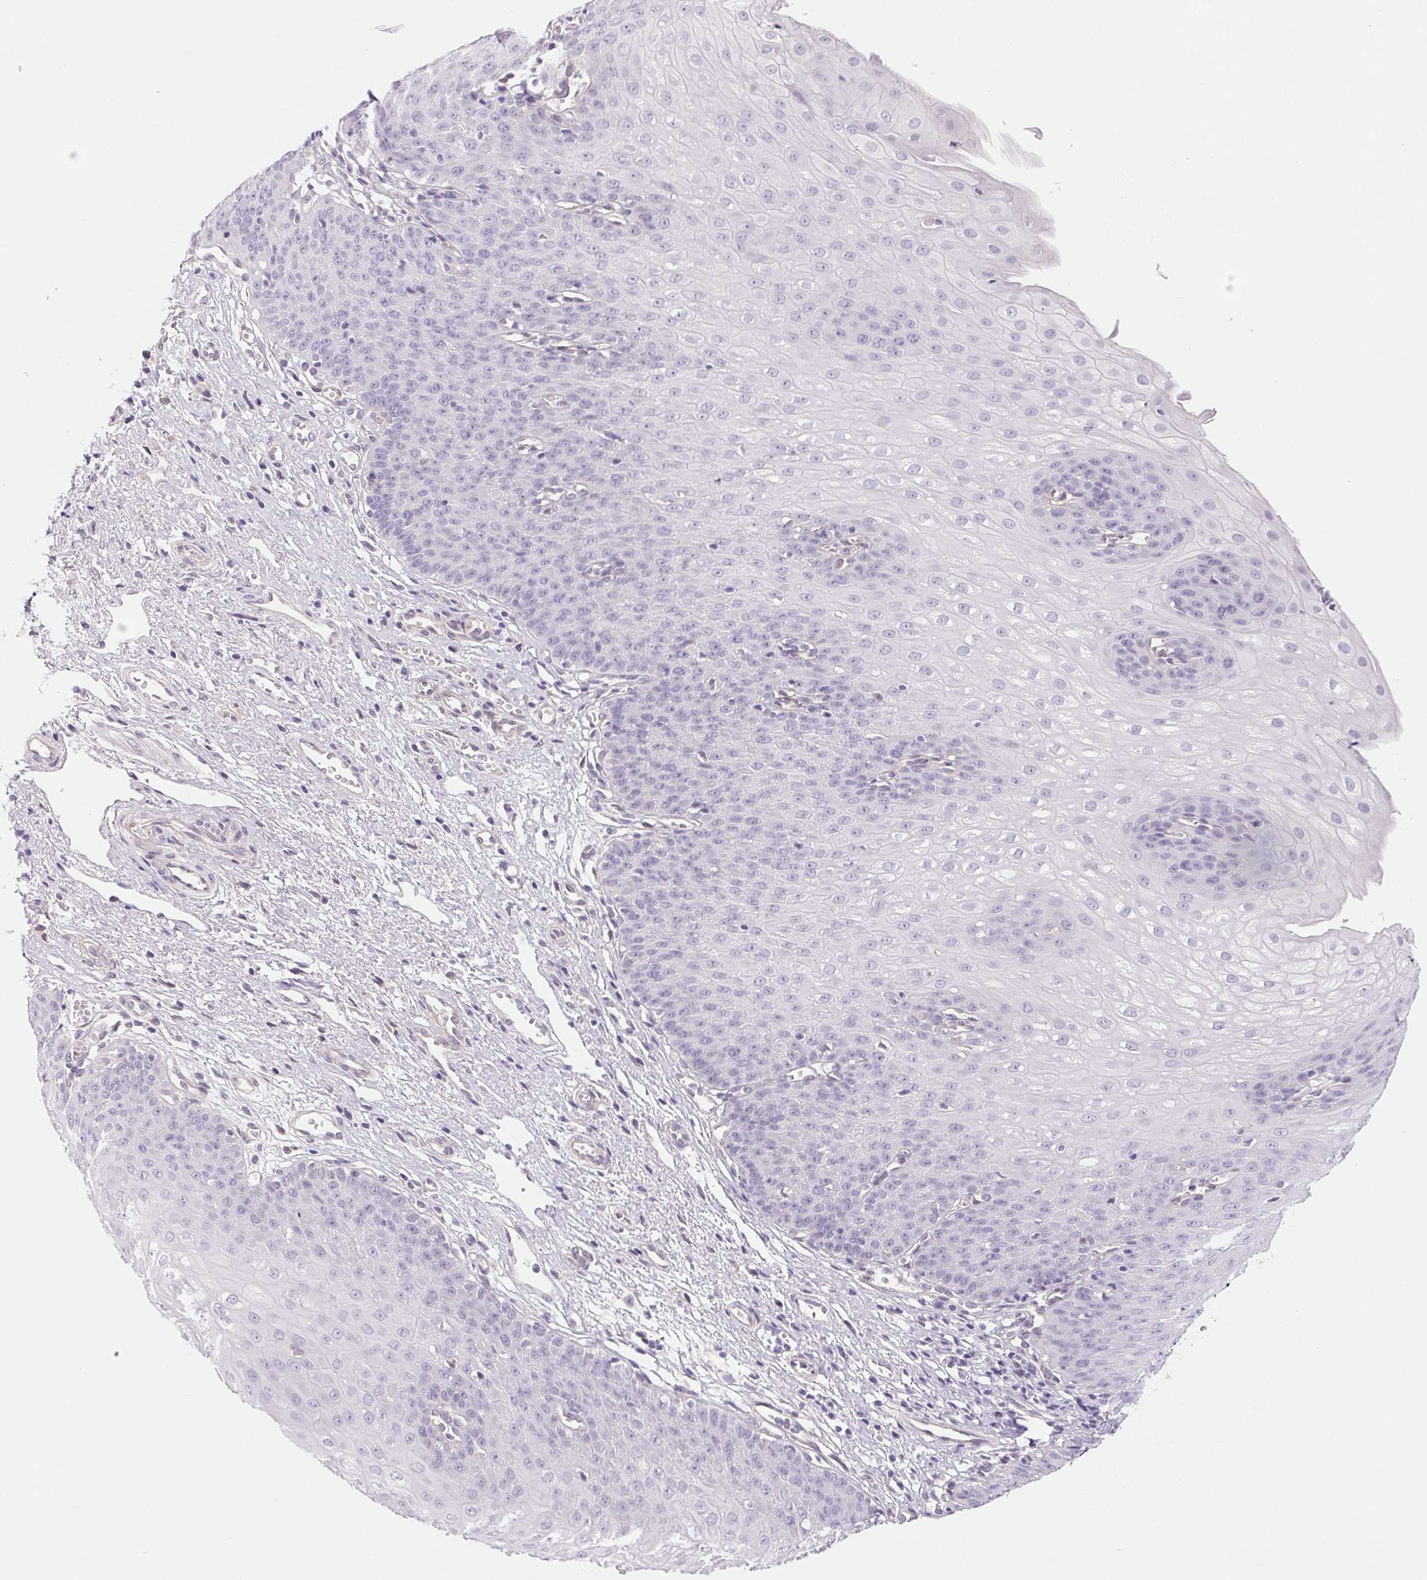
{"staining": {"intensity": "negative", "quantity": "none", "location": "none"}, "tissue": "esophagus", "cell_type": "Squamous epithelial cells", "image_type": "normal", "snomed": [{"axis": "morphology", "description": "Normal tissue, NOS"}, {"axis": "topography", "description": "Esophagus"}], "caption": "A high-resolution image shows IHC staining of normal esophagus, which demonstrates no significant staining in squamous epithelial cells.", "gene": "CTNND2", "patient": {"sex": "male", "age": 71}}